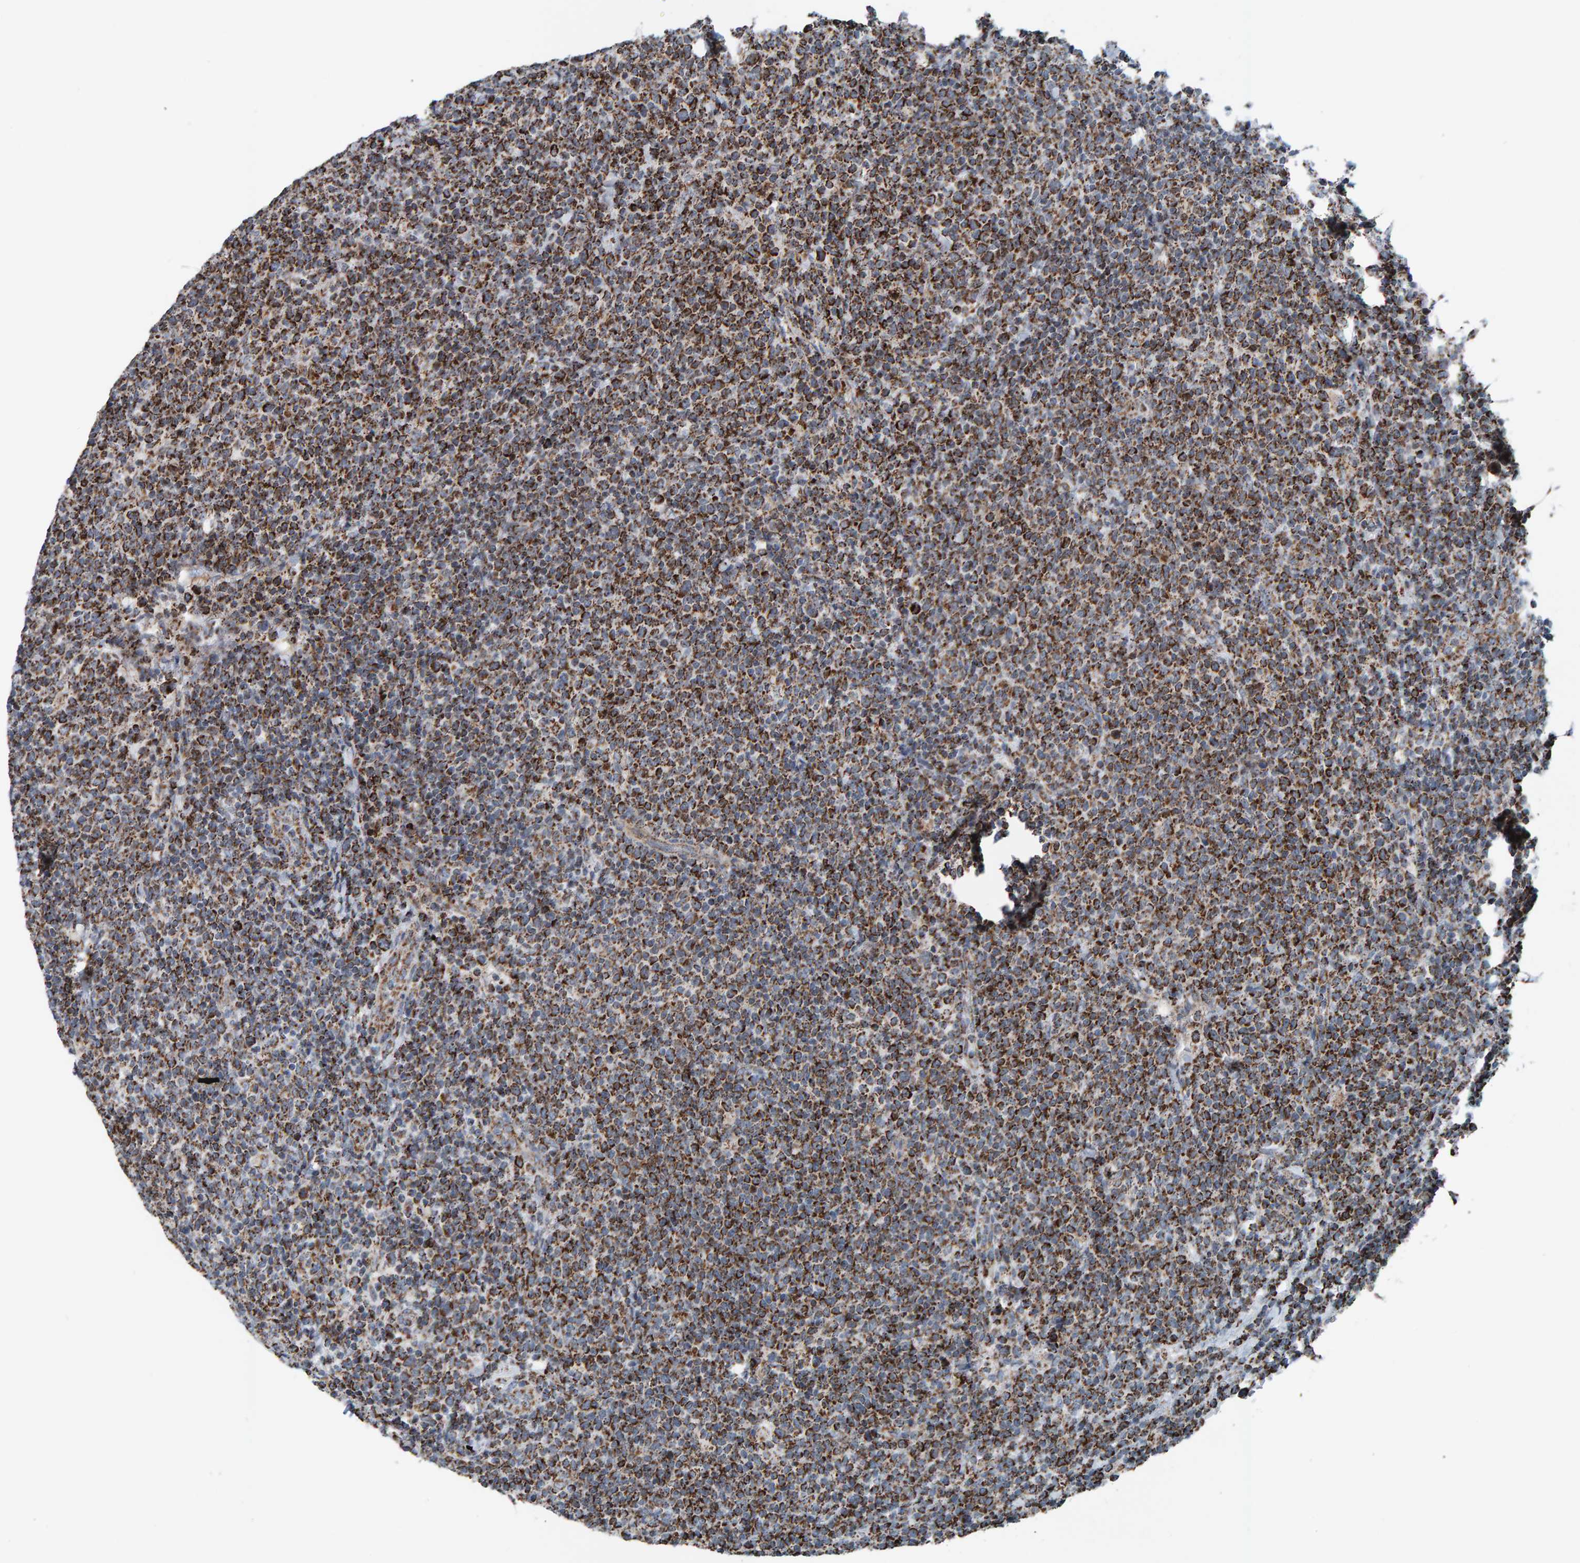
{"staining": {"intensity": "strong", "quantity": ">75%", "location": "cytoplasmic/membranous"}, "tissue": "lymphoma", "cell_type": "Tumor cells", "image_type": "cancer", "snomed": [{"axis": "morphology", "description": "Malignant lymphoma, non-Hodgkin's type, High grade"}, {"axis": "topography", "description": "Lymph node"}], "caption": "Lymphoma stained for a protein (brown) displays strong cytoplasmic/membranous positive staining in about >75% of tumor cells.", "gene": "ZNF48", "patient": {"sex": "male", "age": 61}}